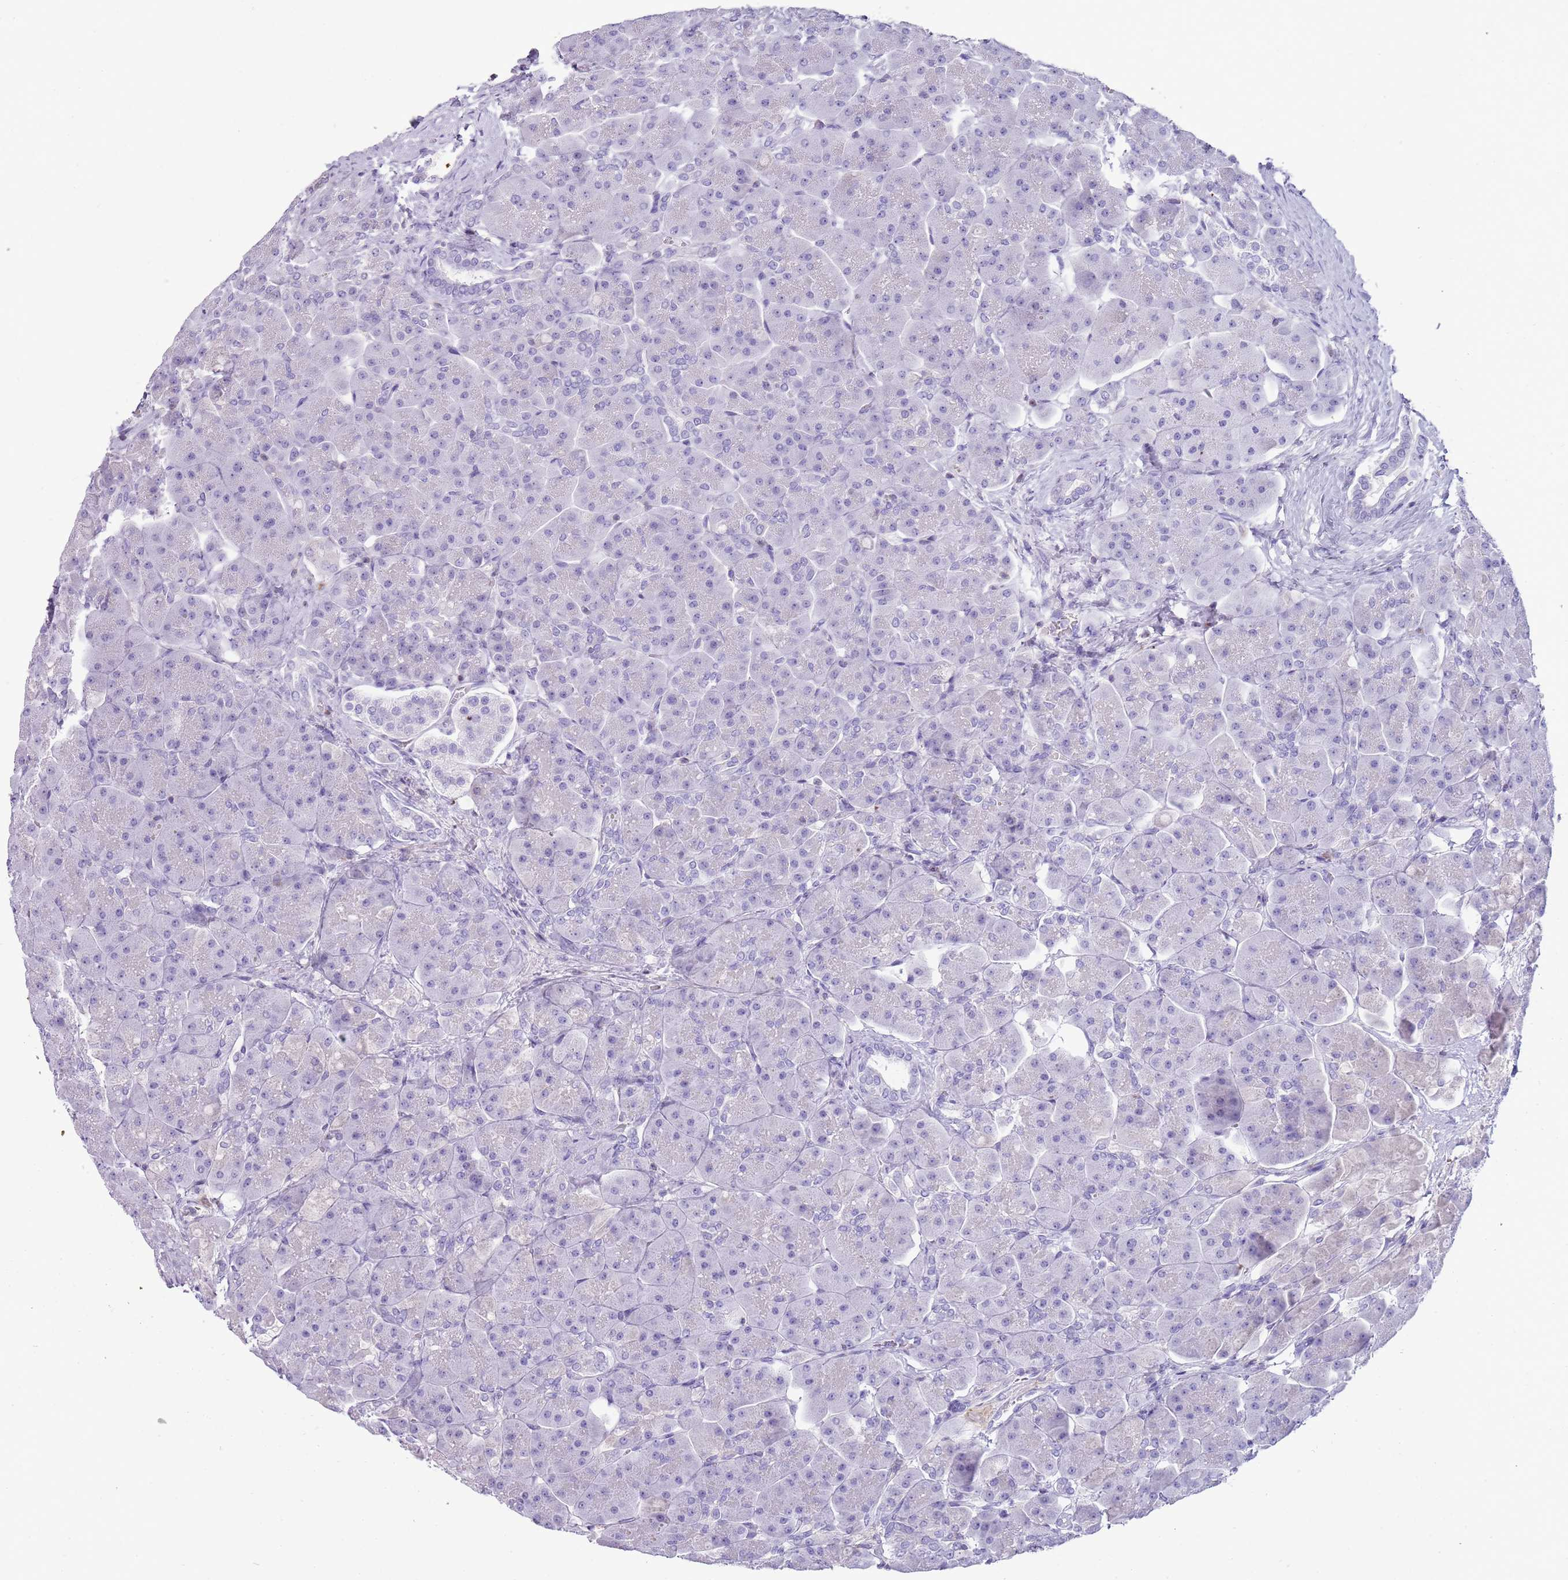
{"staining": {"intensity": "negative", "quantity": "none", "location": "none"}, "tissue": "pancreas", "cell_type": "Exocrine glandular cells", "image_type": "normal", "snomed": [{"axis": "morphology", "description": "Normal tissue, NOS"}, {"axis": "topography", "description": "Pancreas"}], "caption": "There is no significant expression in exocrine glandular cells of pancreas. Nuclei are stained in blue.", "gene": "ENSG00000271254", "patient": {"sex": "male", "age": 66}}